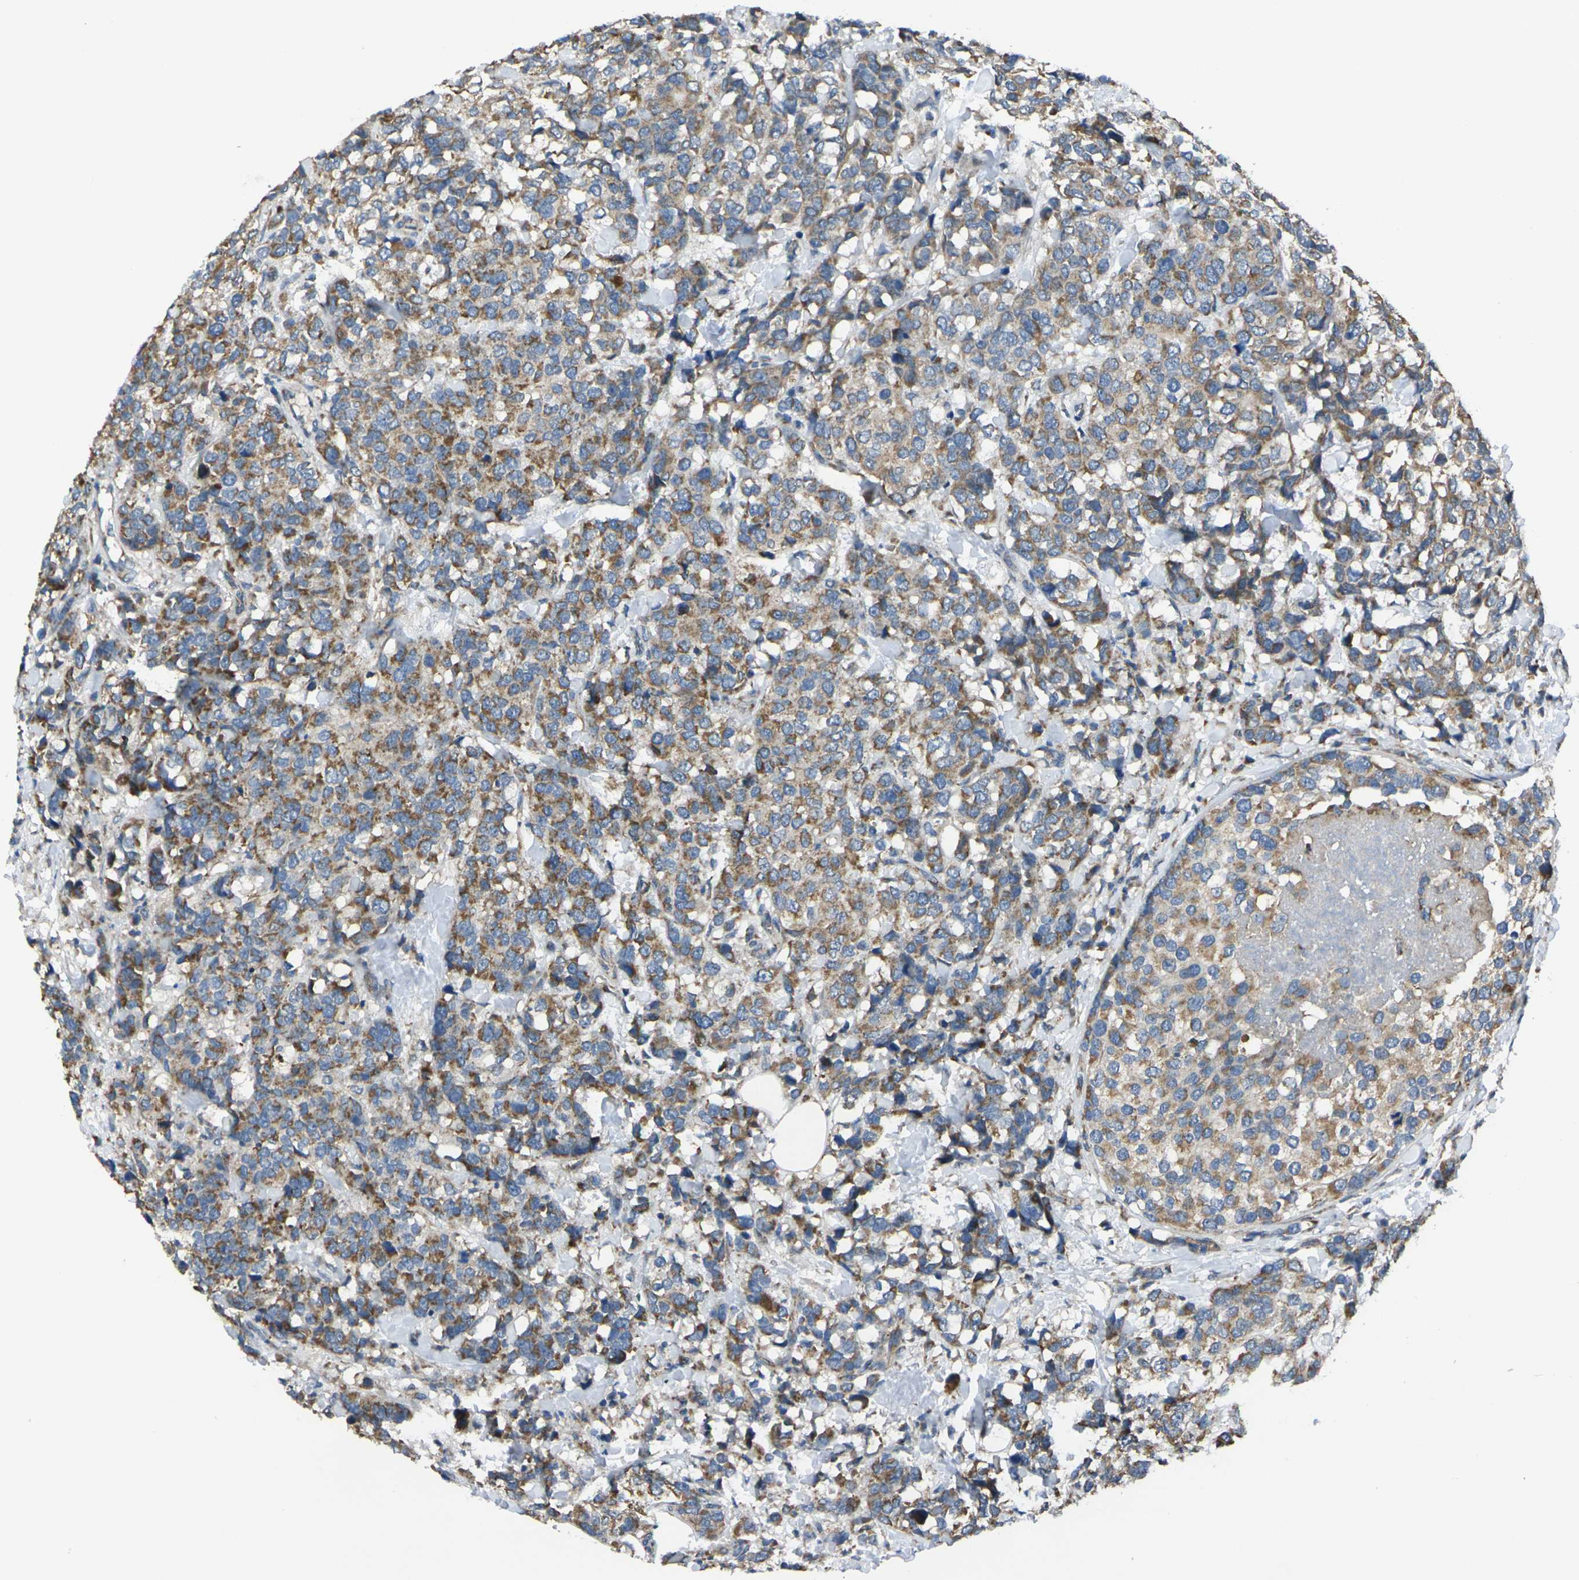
{"staining": {"intensity": "moderate", "quantity": ">75%", "location": "cytoplasmic/membranous"}, "tissue": "breast cancer", "cell_type": "Tumor cells", "image_type": "cancer", "snomed": [{"axis": "morphology", "description": "Lobular carcinoma"}, {"axis": "topography", "description": "Breast"}], "caption": "Breast cancer stained with DAB (3,3'-diaminobenzidine) immunohistochemistry (IHC) demonstrates medium levels of moderate cytoplasmic/membranous staining in approximately >75% of tumor cells.", "gene": "TMEM120B", "patient": {"sex": "female", "age": 59}}